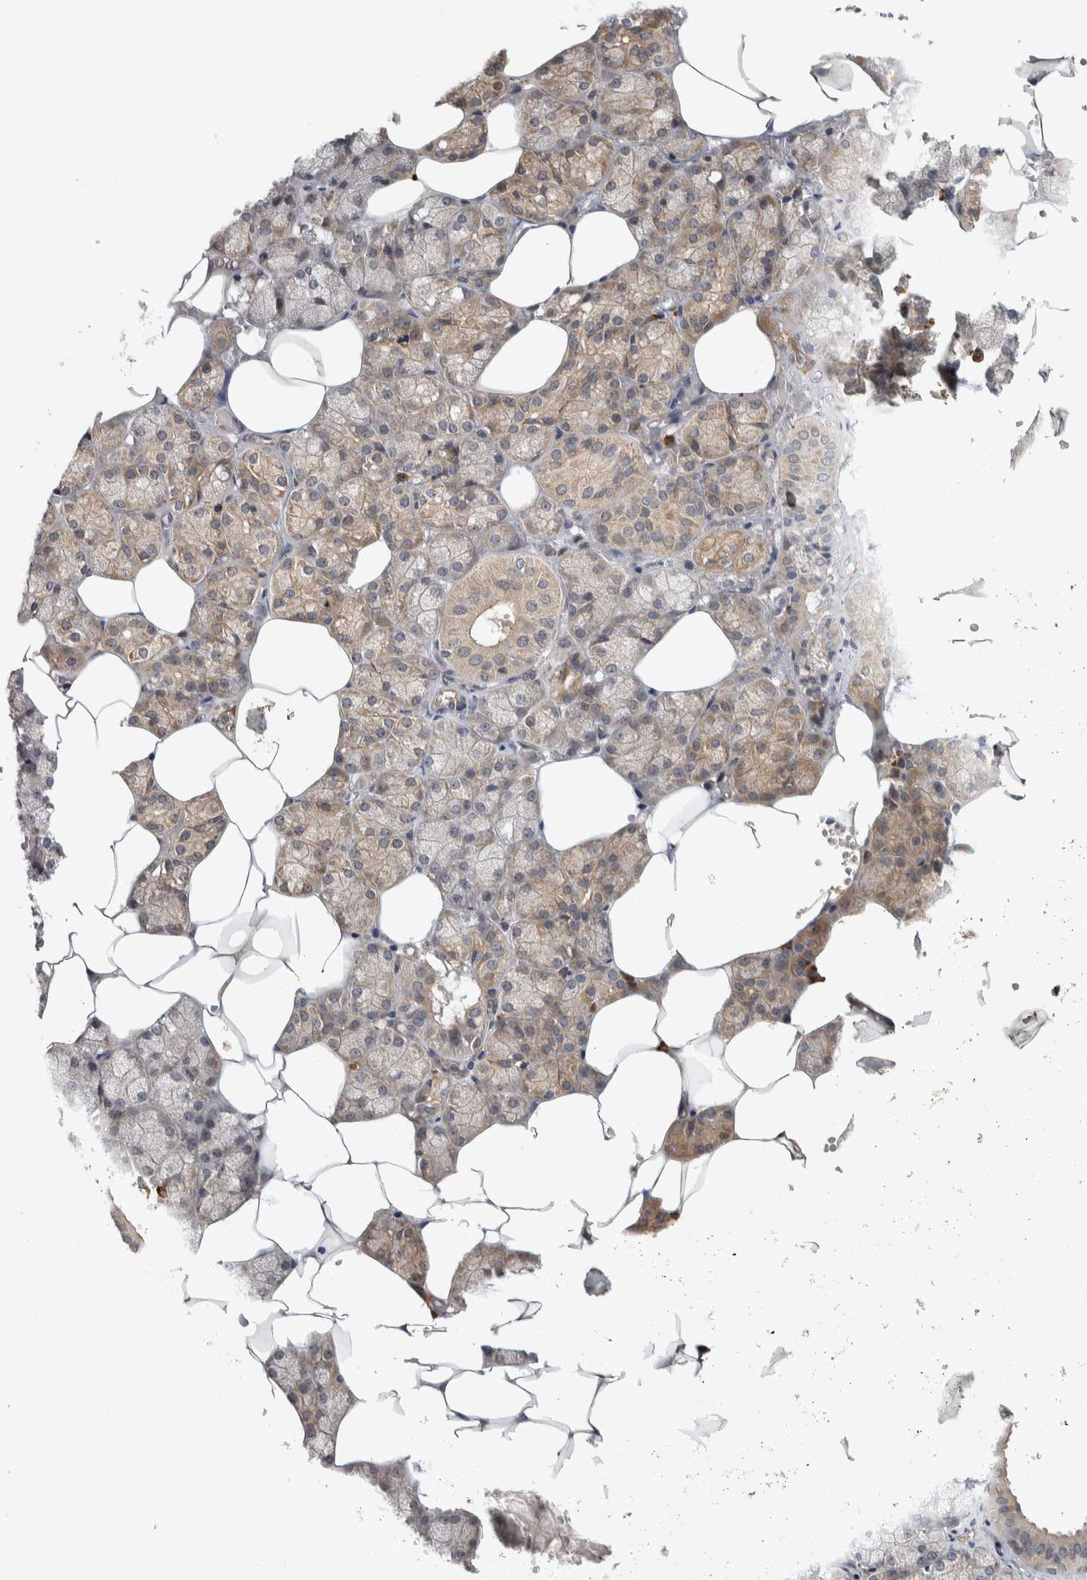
{"staining": {"intensity": "weak", "quantity": "<25%", "location": "cytoplasmic/membranous"}, "tissue": "salivary gland", "cell_type": "Glandular cells", "image_type": "normal", "snomed": [{"axis": "morphology", "description": "Normal tissue, NOS"}, {"axis": "topography", "description": "Salivary gland"}], "caption": "A photomicrograph of salivary gland stained for a protein exhibits no brown staining in glandular cells. Brightfield microscopy of immunohistochemistry stained with DAB (brown) and hematoxylin (blue), captured at high magnification.", "gene": "TBC1D31", "patient": {"sex": "male", "age": 62}}